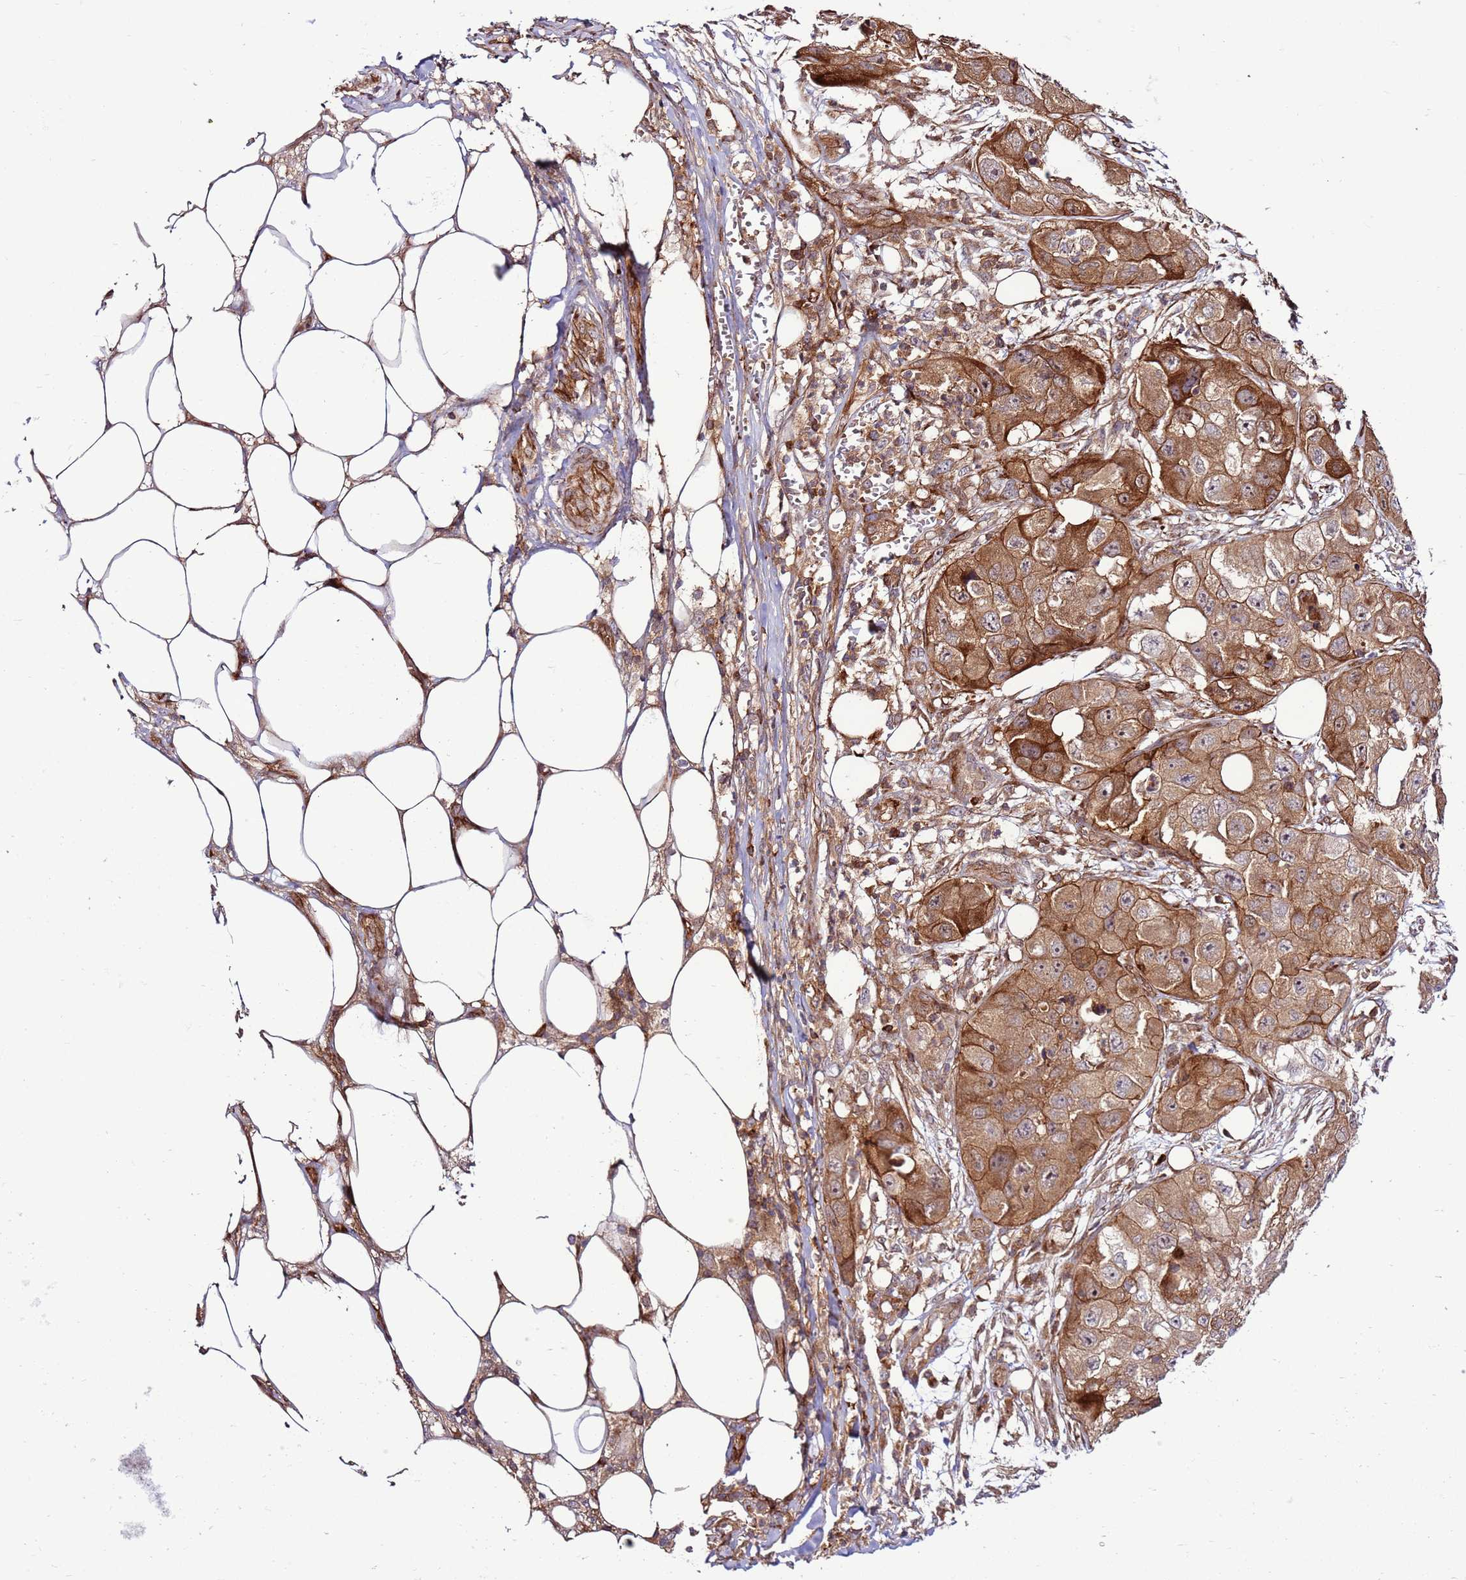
{"staining": {"intensity": "moderate", "quantity": ">75%", "location": "cytoplasmic/membranous"}, "tissue": "skin cancer", "cell_type": "Tumor cells", "image_type": "cancer", "snomed": [{"axis": "morphology", "description": "Squamous cell carcinoma, NOS"}, {"axis": "topography", "description": "Skin"}, {"axis": "topography", "description": "Subcutis"}], "caption": "Immunohistochemistry (IHC) of skin squamous cell carcinoma shows medium levels of moderate cytoplasmic/membranous staining in approximately >75% of tumor cells.", "gene": "ZNF624", "patient": {"sex": "male", "age": 73}}